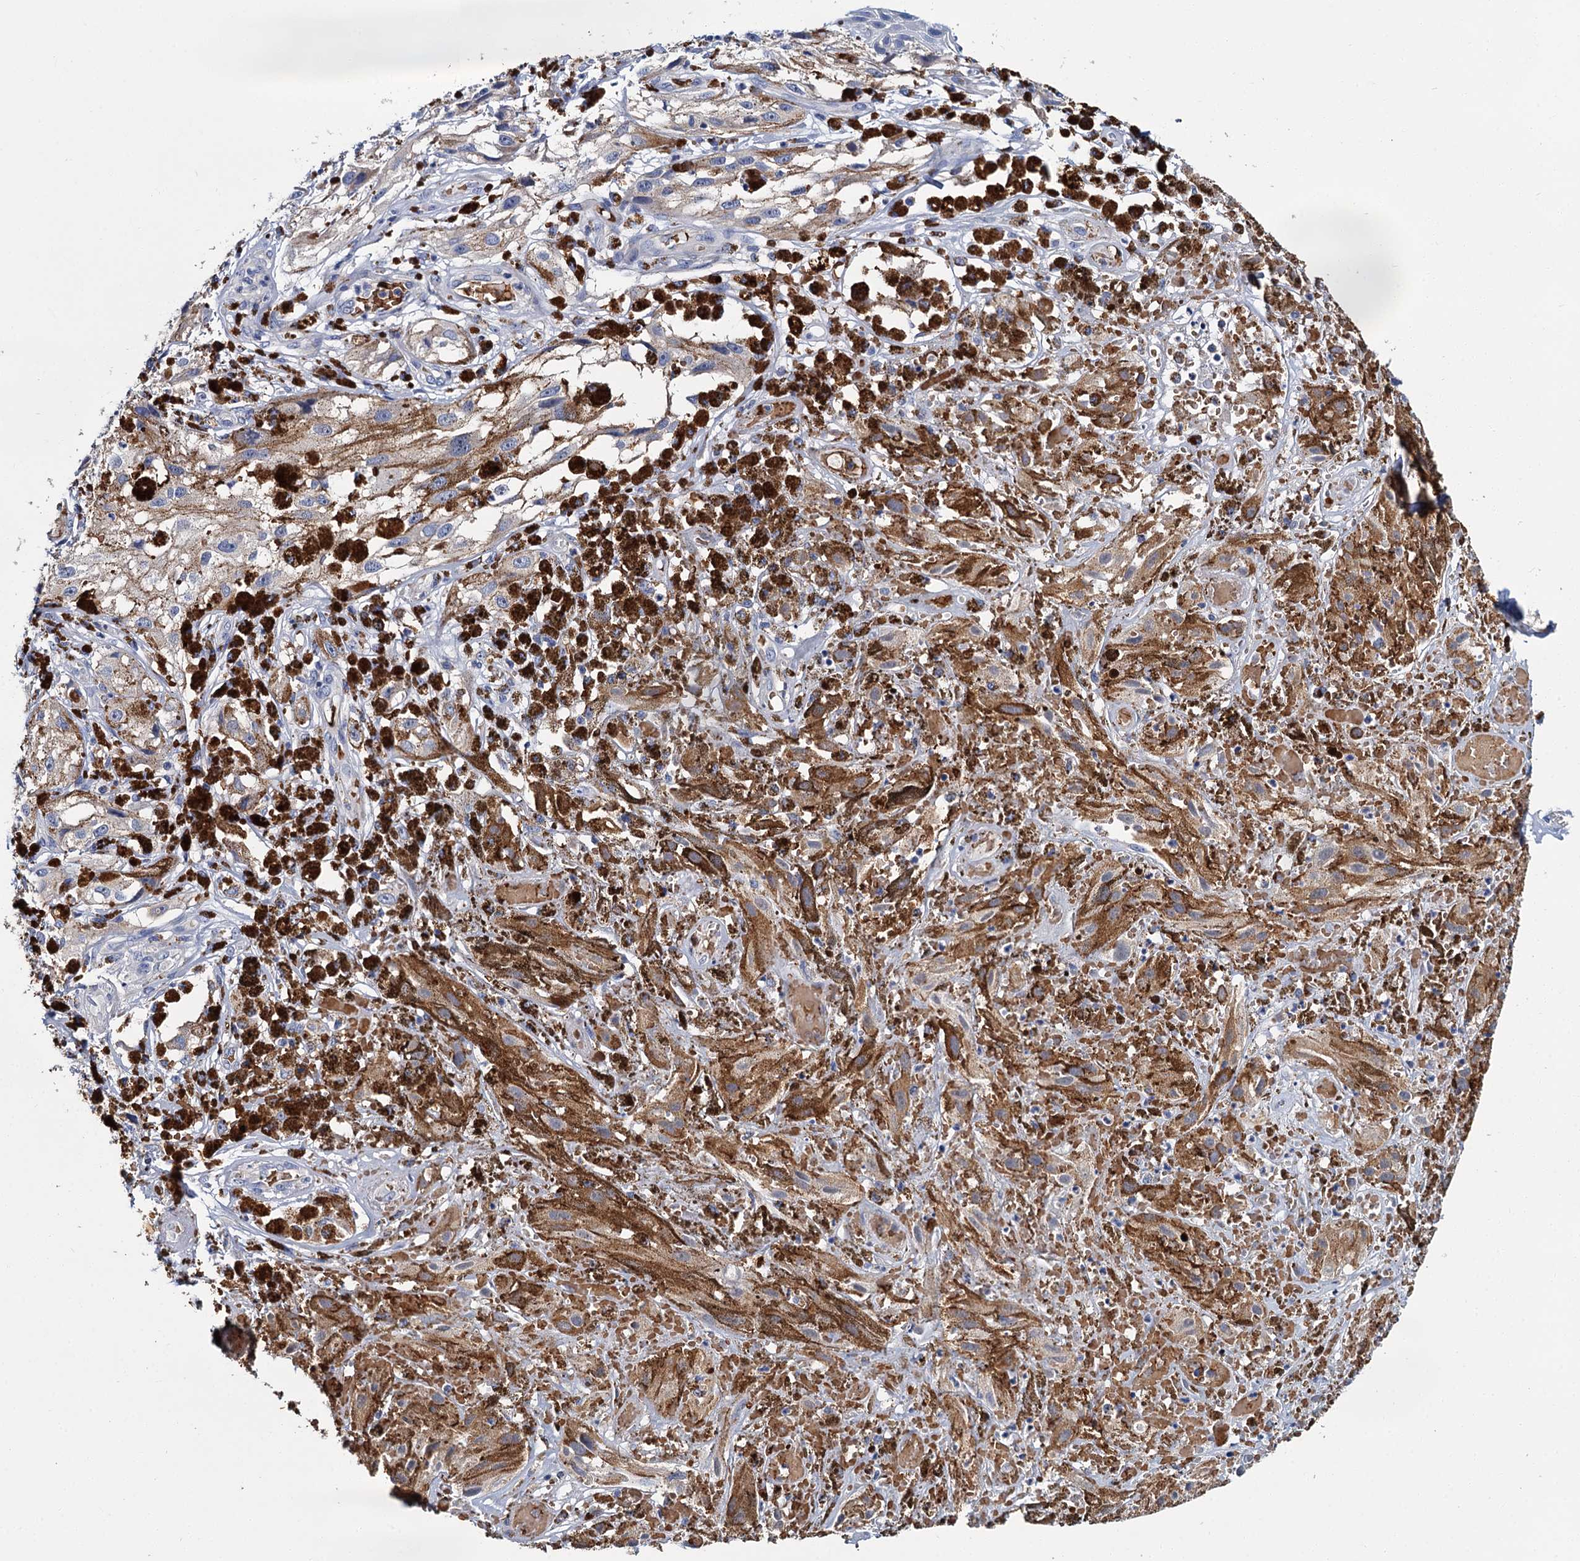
{"staining": {"intensity": "moderate", "quantity": "25%-75%", "location": "cytoplasmic/membranous"}, "tissue": "melanoma", "cell_type": "Tumor cells", "image_type": "cancer", "snomed": [{"axis": "morphology", "description": "Malignant melanoma, NOS"}, {"axis": "topography", "description": "Skin"}], "caption": "This is a photomicrograph of immunohistochemistry (IHC) staining of malignant melanoma, which shows moderate expression in the cytoplasmic/membranous of tumor cells.", "gene": "ATG2A", "patient": {"sex": "male", "age": 88}}